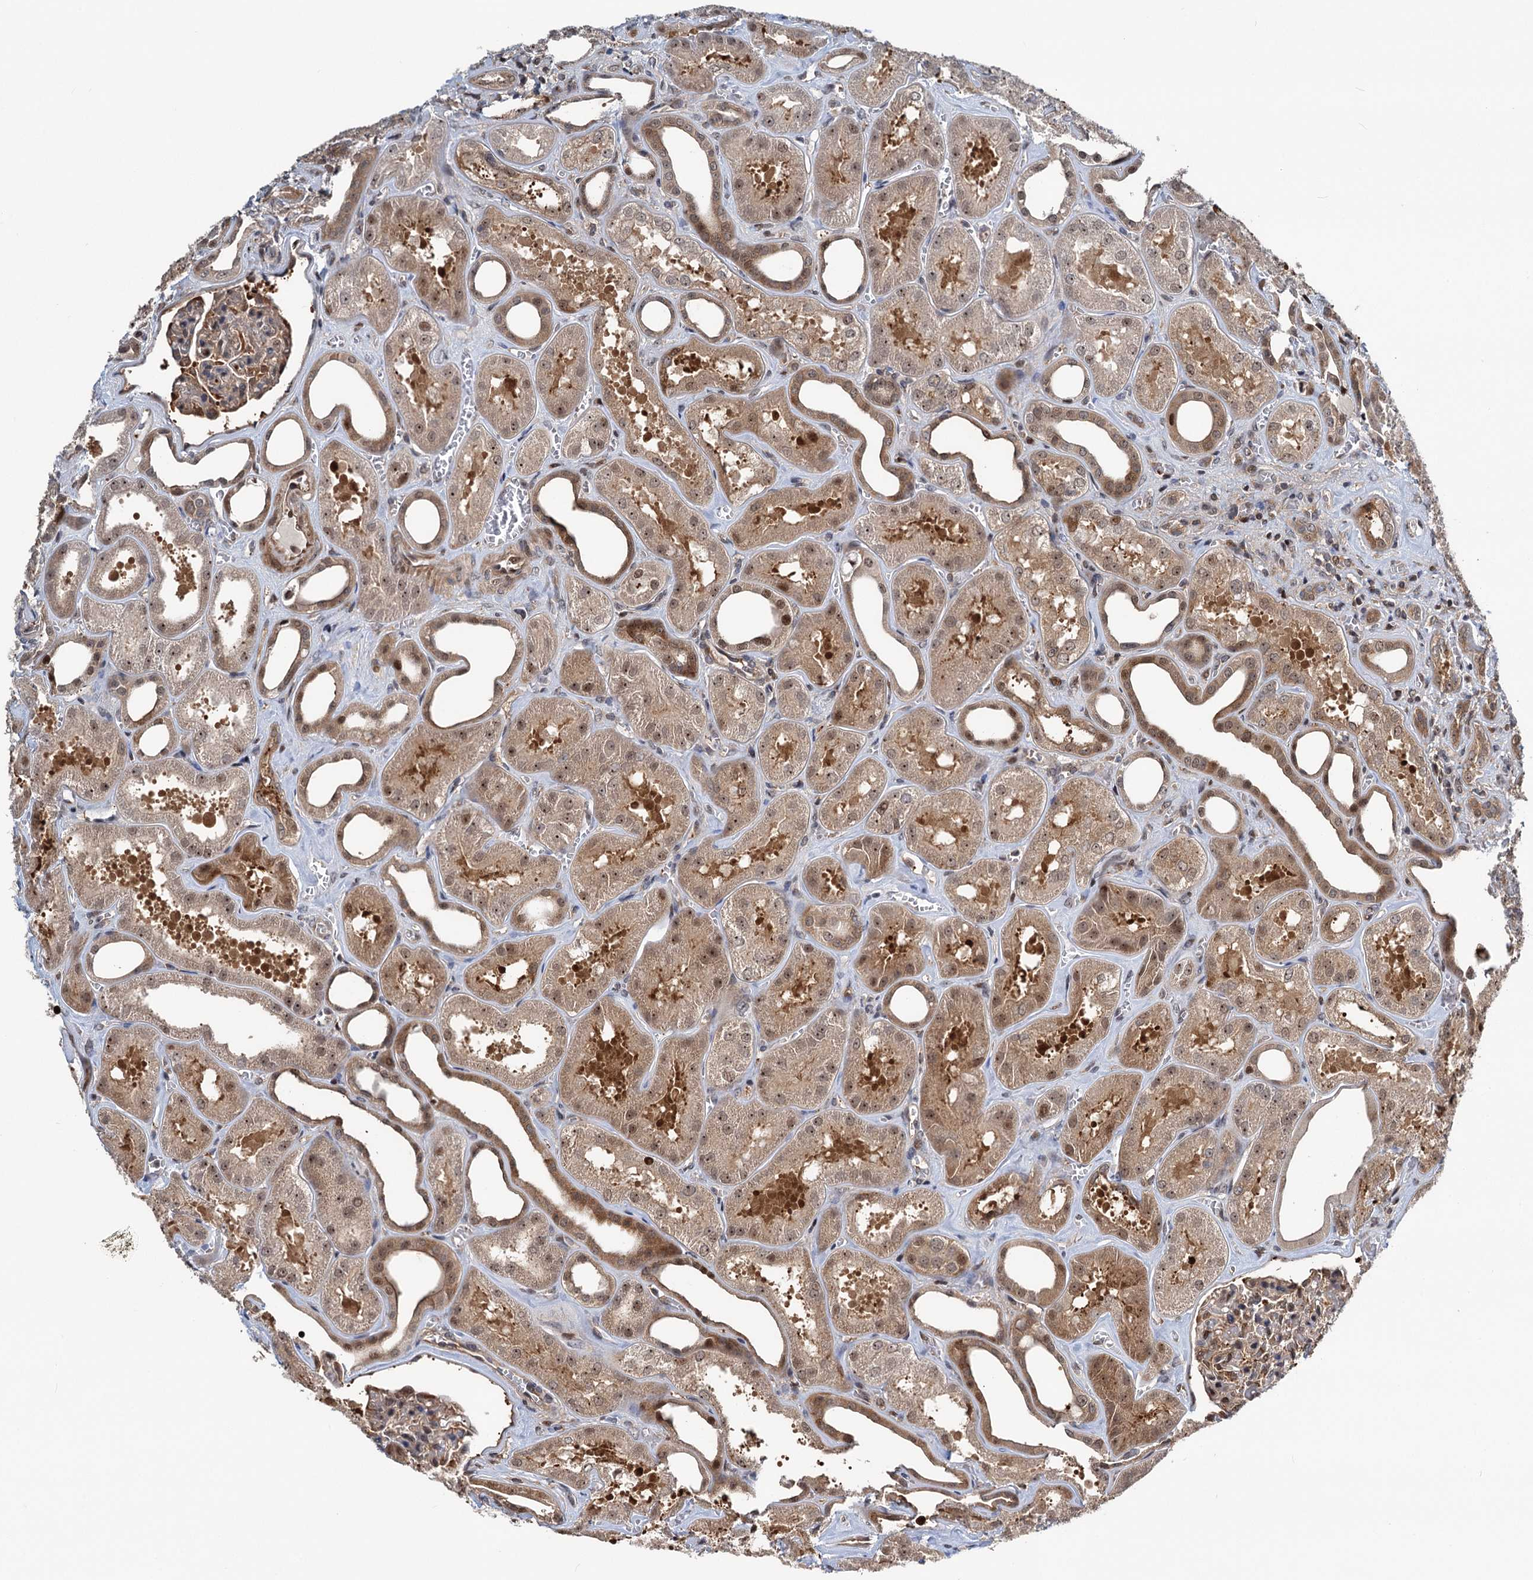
{"staining": {"intensity": "moderate", "quantity": "25%-75%", "location": "cytoplasmic/membranous,nuclear"}, "tissue": "kidney", "cell_type": "Cells in glomeruli", "image_type": "normal", "snomed": [{"axis": "morphology", "description": "Normal tissue, NOS"}, {"axis": "morphology", "description": "Adenocarcinoma, NOS"}, {"axis": "topography", "description": "Kidney"}], "caption": "Kidney stained with immunohistochemistry shows moderate cytoplasmic/membranous,nuclear expression in approximately 25%-75% of cells in glomeruli.", "gene": "GPBP1", "patient": {"sex": "female", "age": 68}}